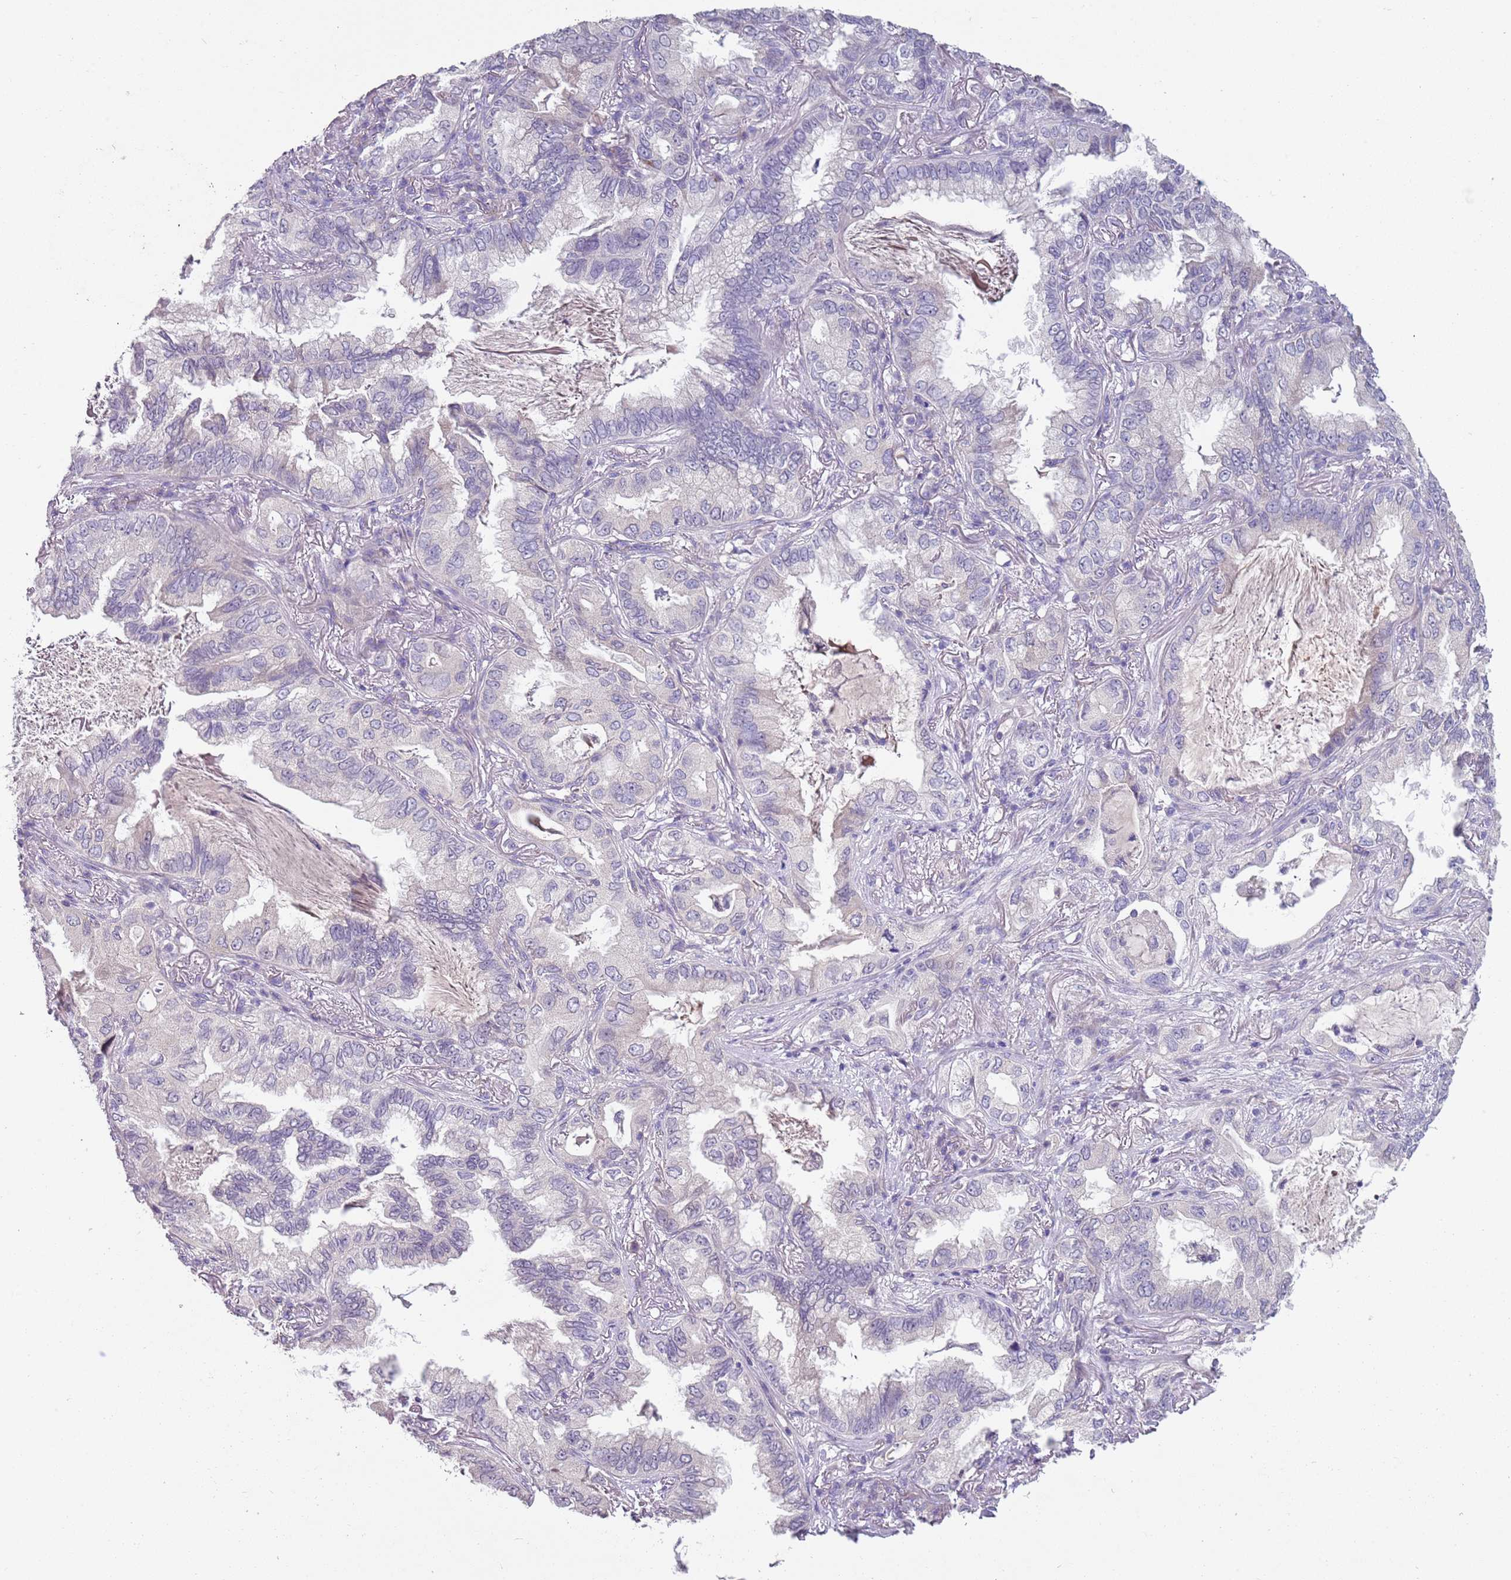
{"staining": {"intensity": "negative", "quantity": "none", "location": "none"}, "tissue": "lung cancer", "cell_type": "Tumor cells", "image_type": "cancer", "snomed": [{"axis": "morphology", "description": "Adenocarcinoma, NOS"}, {"axis": "topography", "description": "Lung"}], "caption": "High power microscopy histopathology image of an IHC photomicrograph of lung cancer, revealing no significant positivity in tumor cells.", "gene": "ZNF583", "patient": {"sex": "female", "age": 69}}